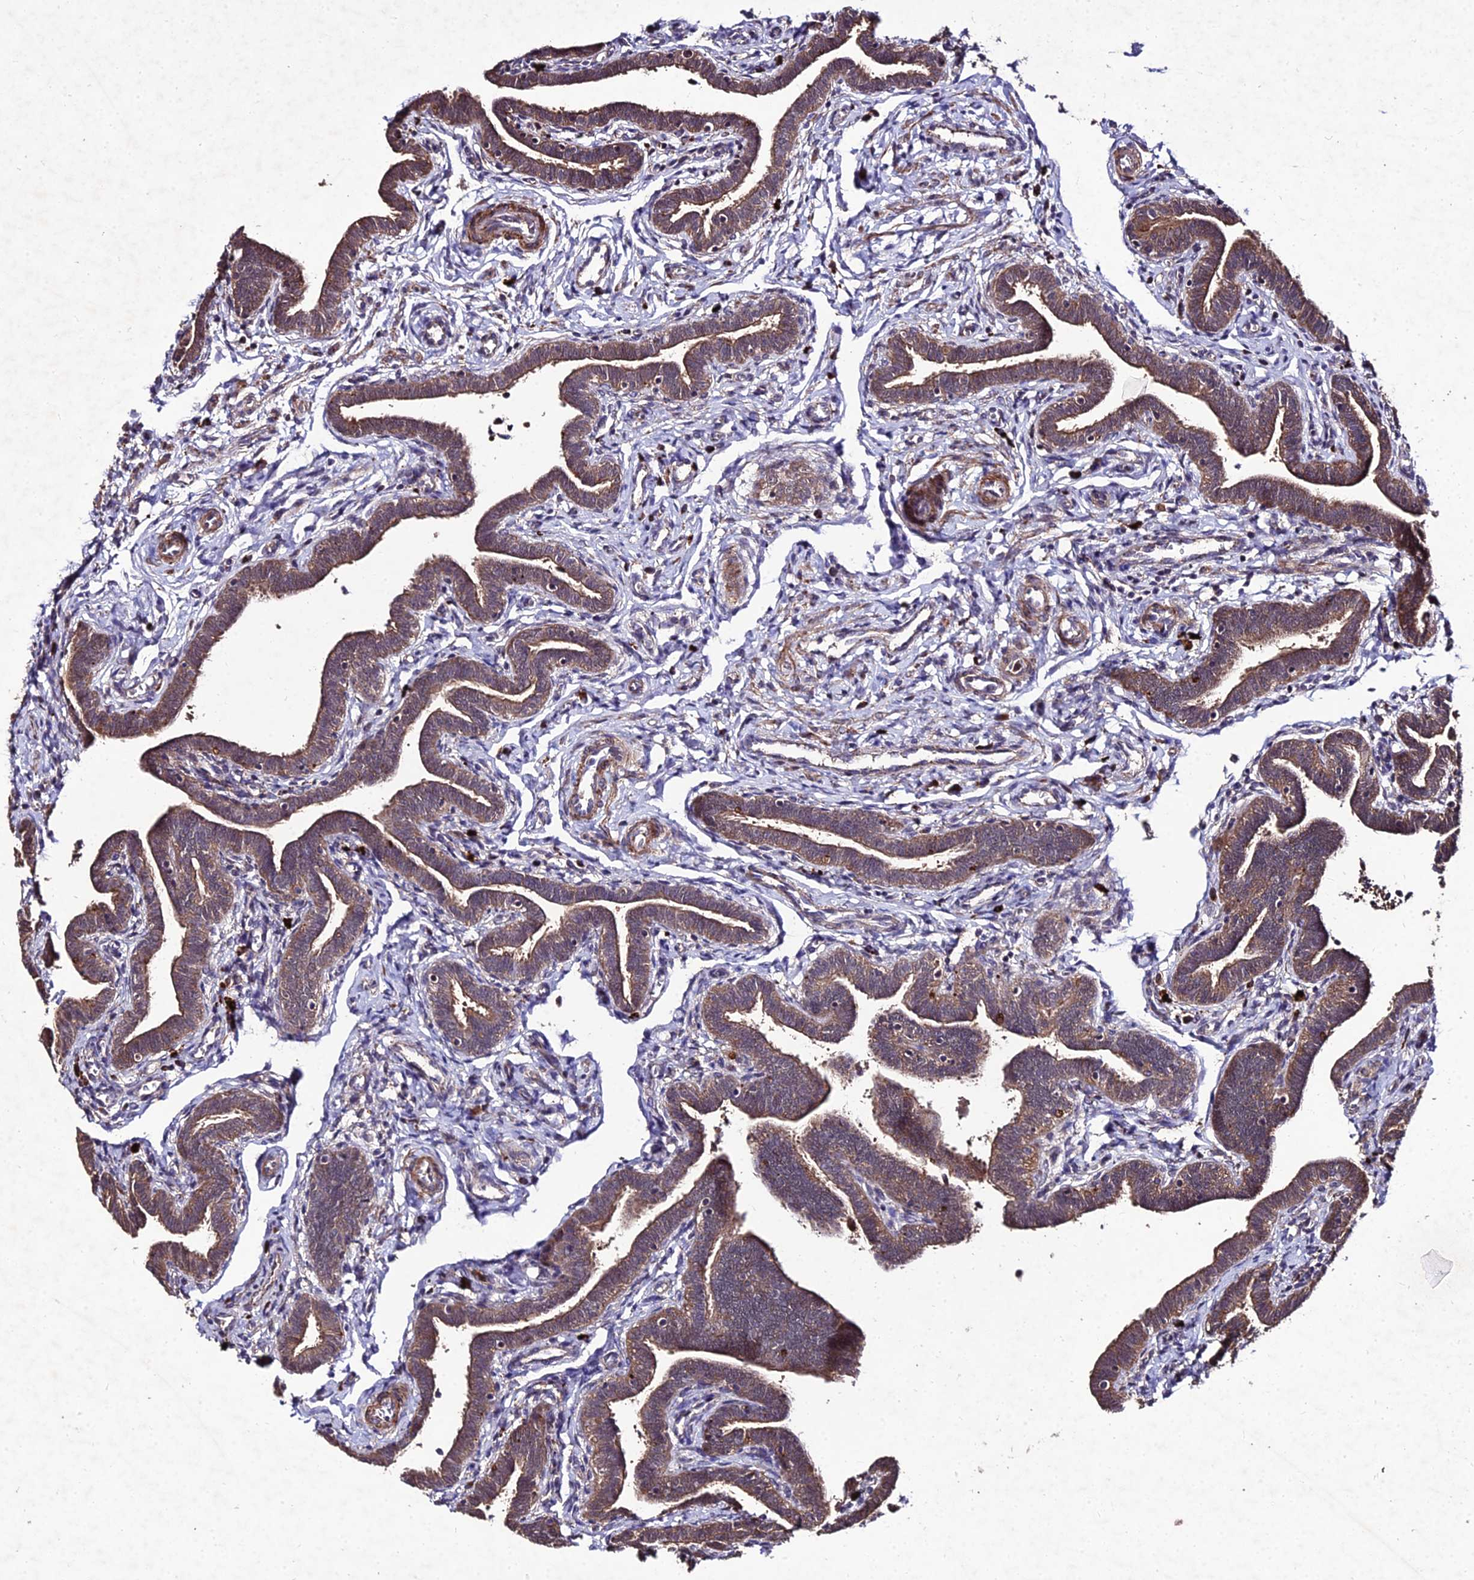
{"staining": {"intensity": "moderate", "quantity": ">75%", "location": "cytoplasmic/membranous"}, "tissue": "fallopian tube", "cell_type": "Glandular cells", "image_type": "normal", "snomed": [{"axis": "morphology", "description": "Normal tissue, NOS"}, {"axis": "topography", "description": "Fallopian tube"}], "caption": "Protein expression analysis of normal fallopian tube displays moderate cytoplasmic/membranous expression in about >75% of glandular cells. (Brightfield microscopy of DAB IHC at high magnification).", "gene": "ZNF766", "patient": {"sex": "female", "age": 36}}